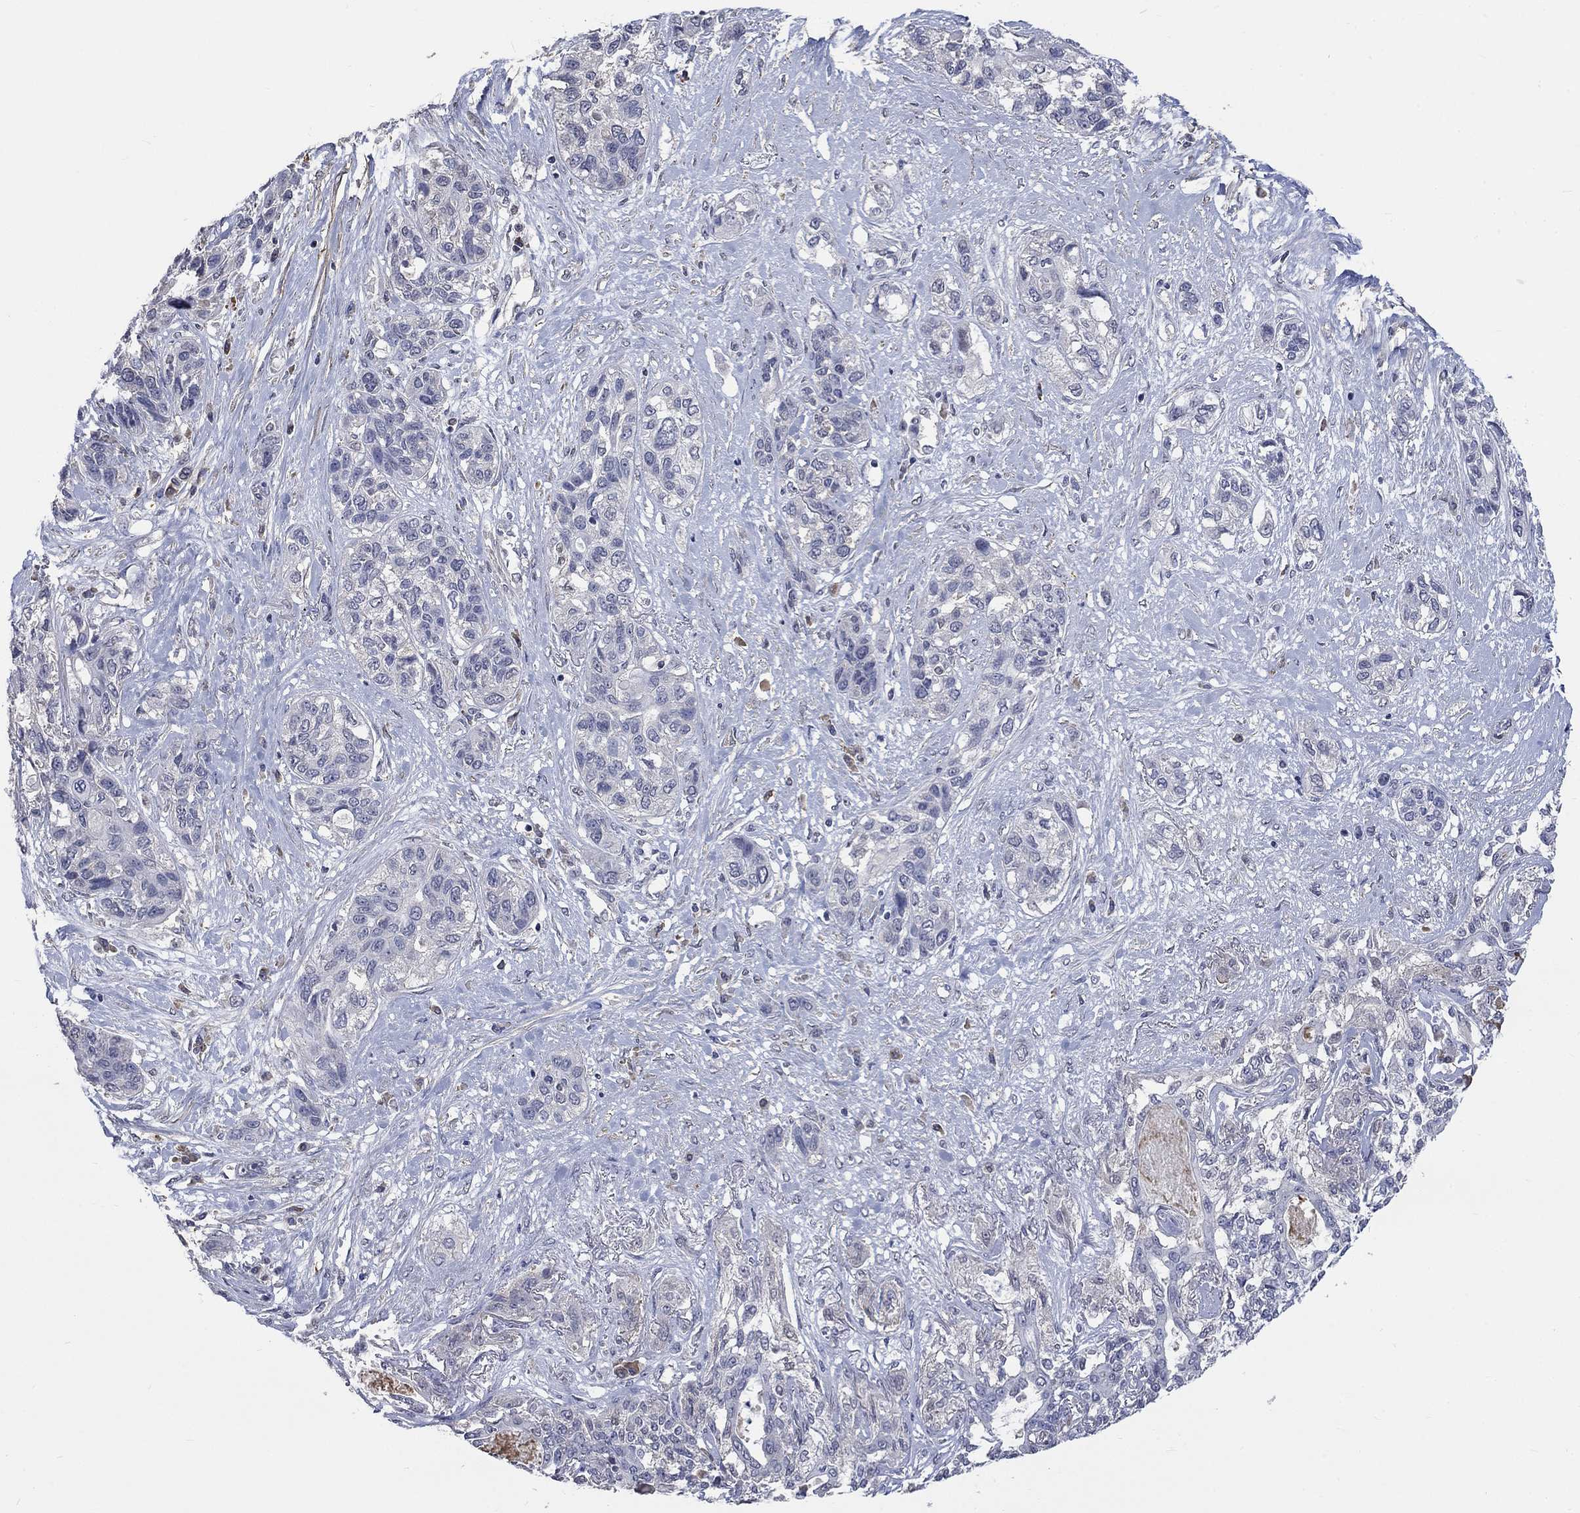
{"staining": {"intensity": "negative", "quantity": "none", "location": "none"}, "tissue": "lung cancer", "cell_type": "Tumor cells", "image_type": "cancer", "snomed": [{"axis": "morphology", "description": "Squamous cell carcinoma, NOS"}, {"axis": "topography", "description": "Lung"}], "caption": "Human lung cancer stained for a protein using IHC reveals no expression in tumor cells.", "gene": "ZBTB18", "patient": {"sex": "female", "age": 70}}